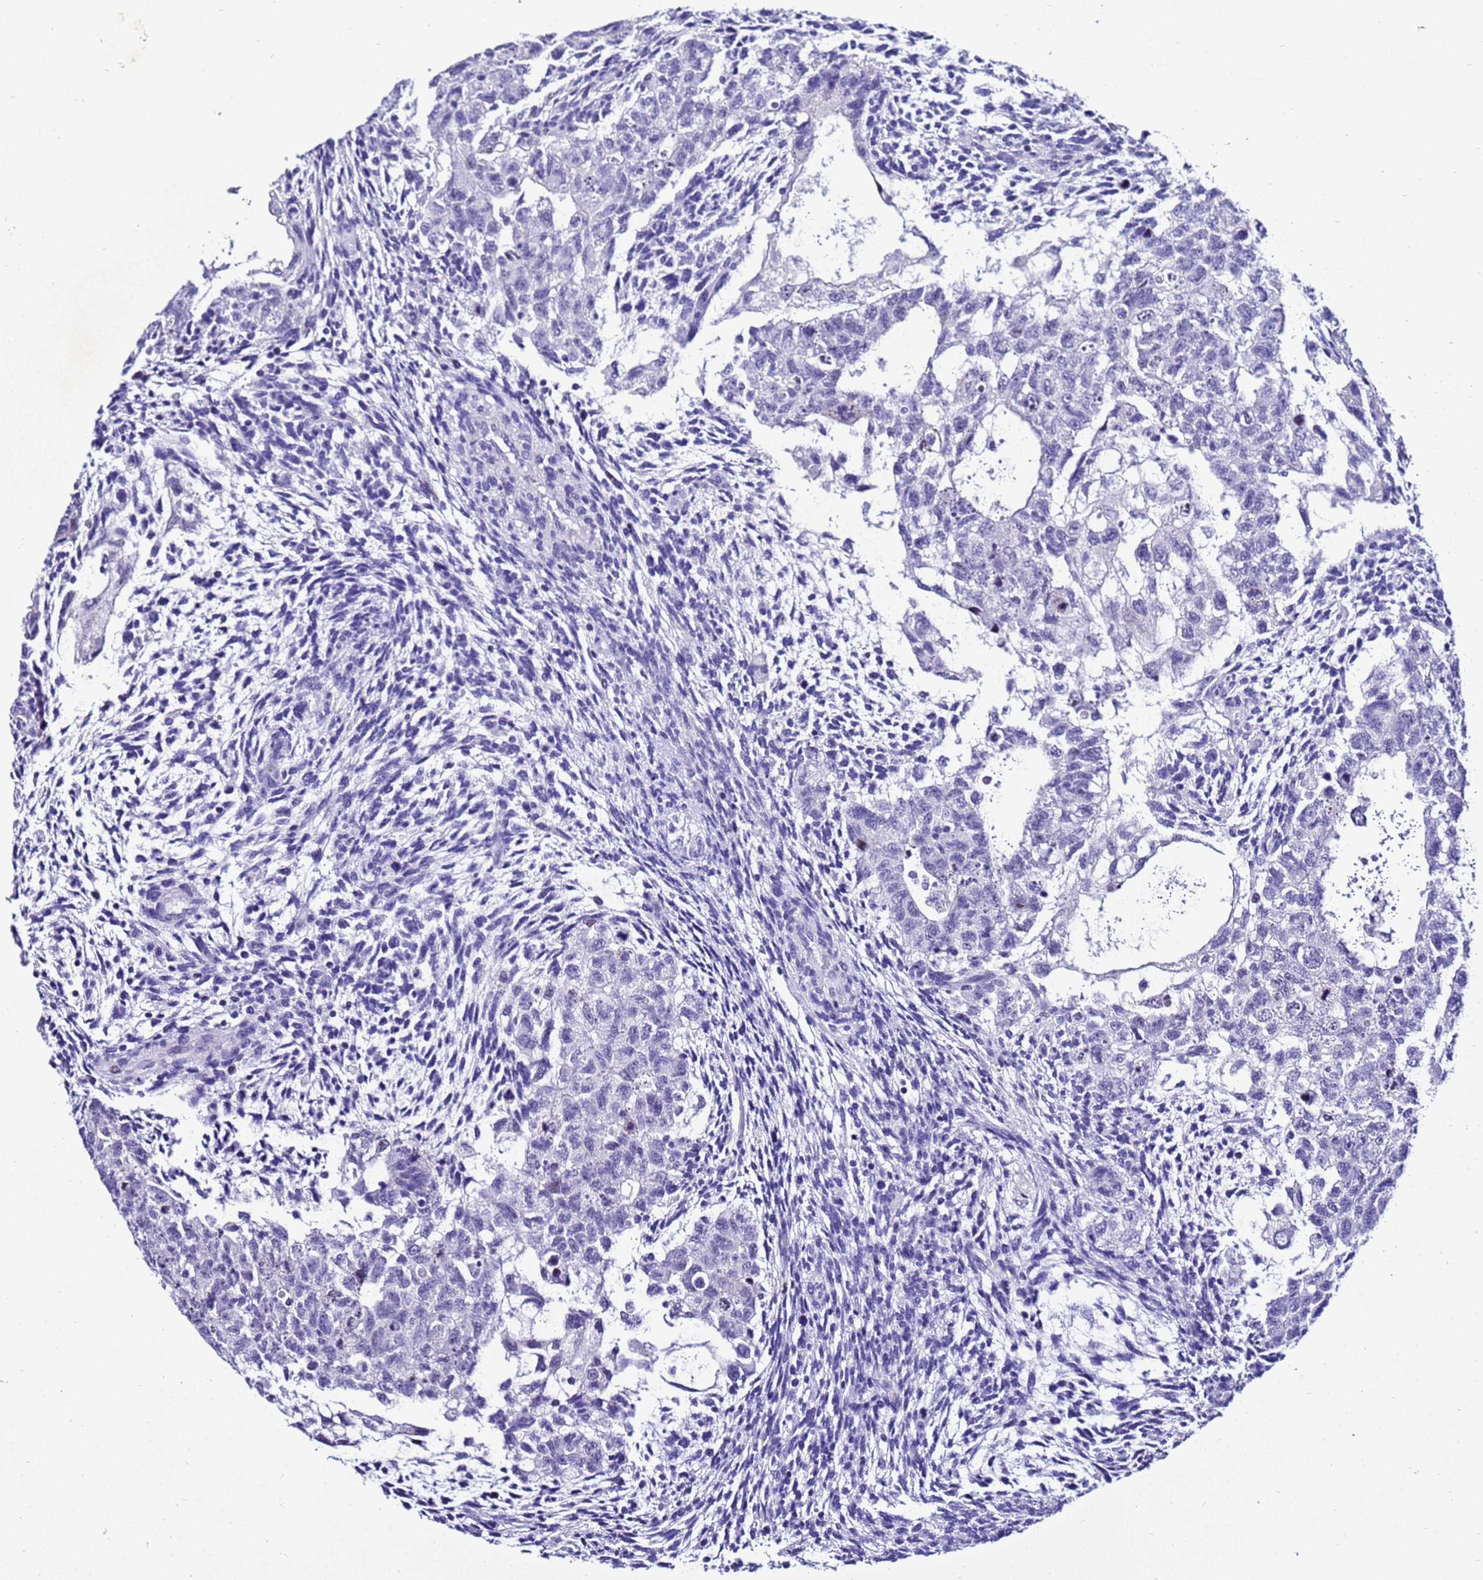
{"staining": {"intensity": "negative", "quantity": "none", "location": "none"}, "tissue": "testis cancer", "cell_type": "Tumor cells", "image_type": "cancer", "snomed": [{"axis": "morphology", "description": "Carcinoma, Embryonal, NOS"}, {"axis": "topography", "description": "Testis"}], "caption": "Immunohistochemistry (IHC) photomicrograph of neoplastic tissue: embryonal carcinoma (testis) stained with DAB shows no significant protein positivity in tumor cells.", "gene": "ZNF417", "patient": {"sex": "male", "age": 36}}